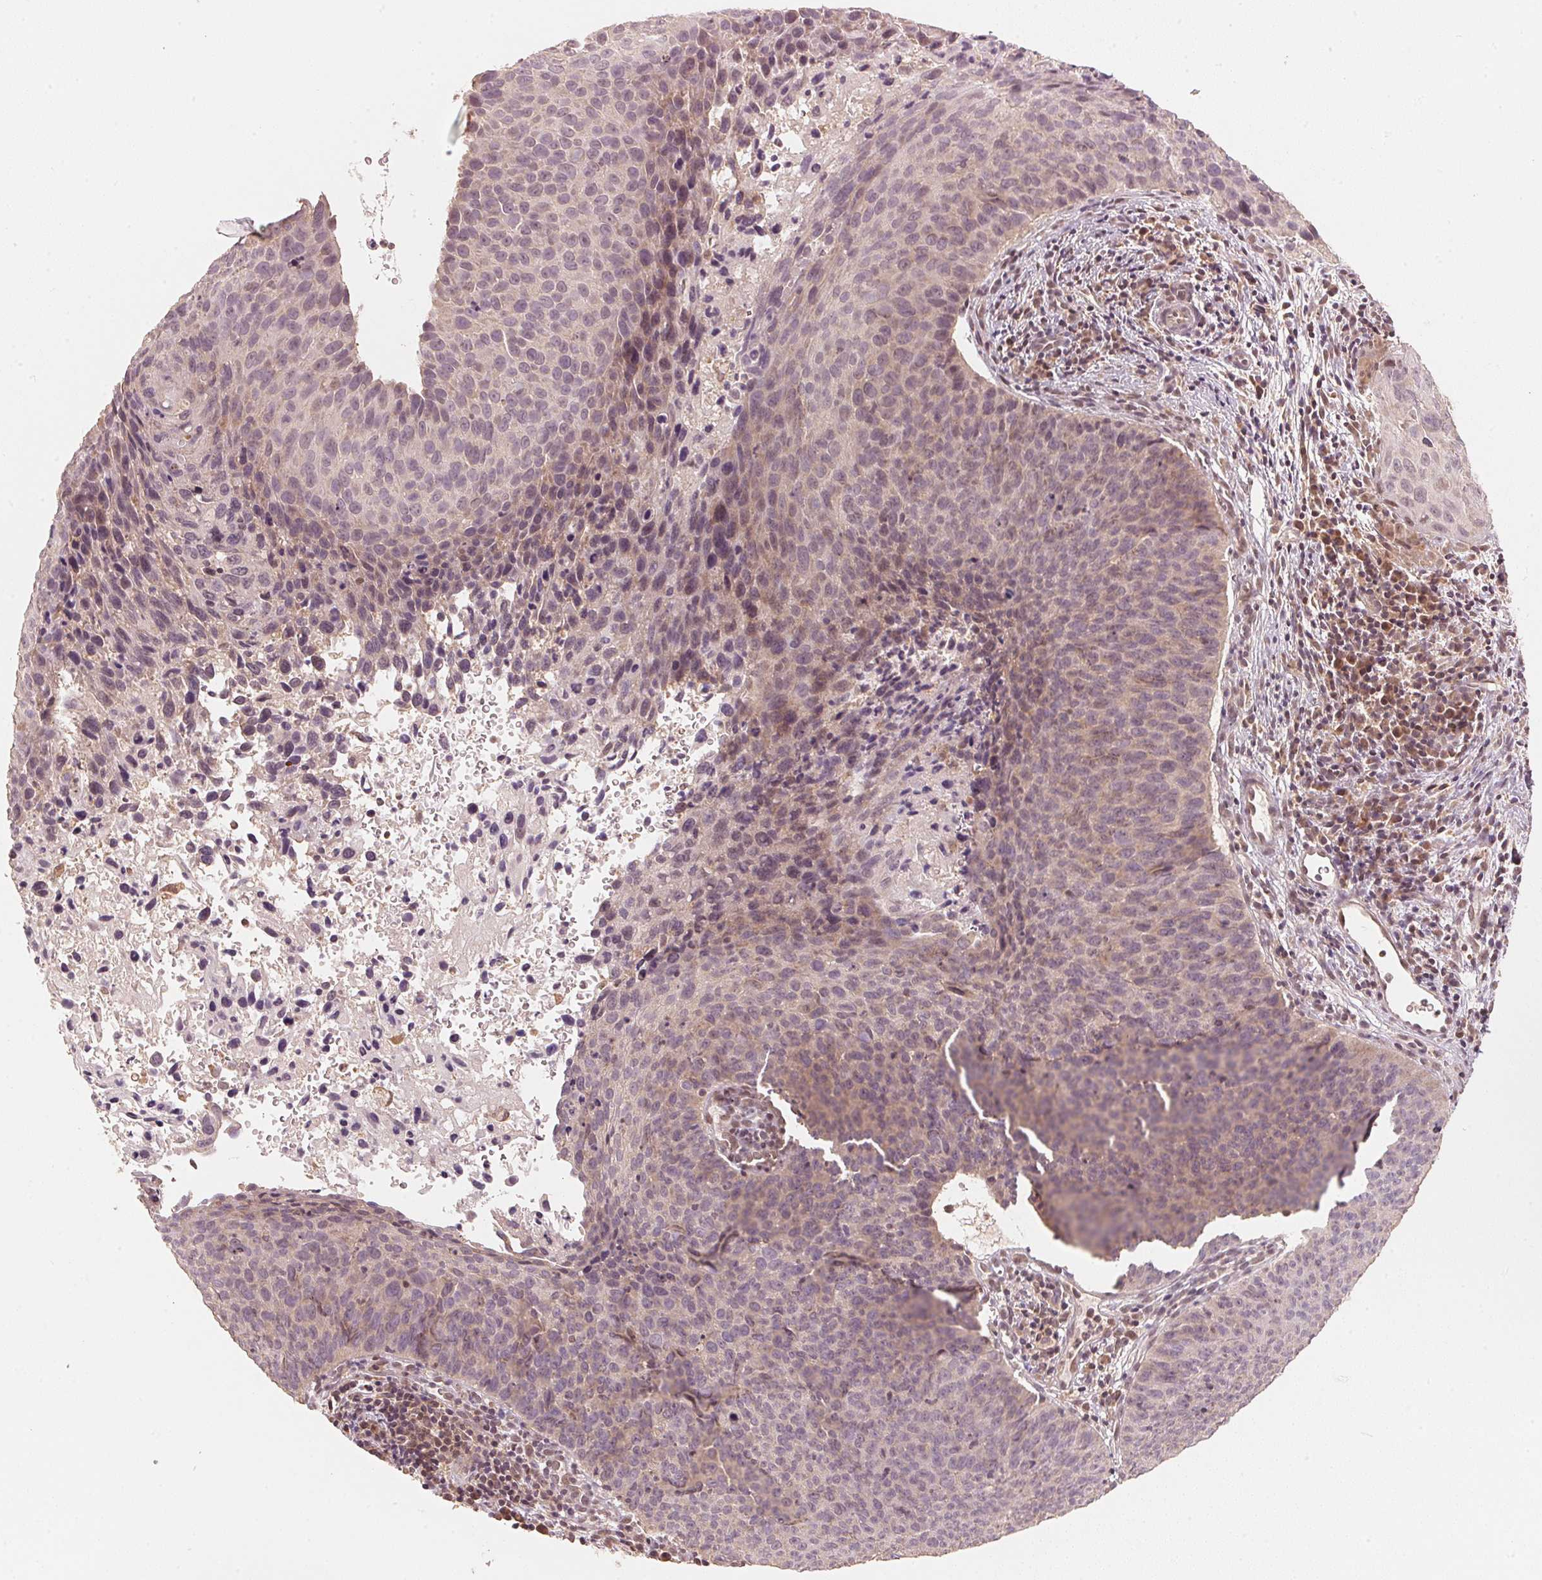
{"staining": {"intensity": "weak", "quantity": "25%-75%", "location": "cytoplasmic/membranous,nuclear"}, "tissue": "cervical cancer", "cell_type": "Tumor cells", "image_type": "cancer", "snomed": [{"axis": "morphology", "description": "Squamous cell carcinoma, NOS"}, {"axis": "topography", "description": "Cervix"}], "caption": "This micrograph exhibits cervical squamous cell carcinoma stained with immunohistochemistry (IHC) to label a protein in brown. The cytoplasmic/membranous and nuclear of tumor cells show weak positivity for the protein. Nuclei are counter-stained blue.", "gene": "C2orf73", "patient": {"sex": "female", "age": 35}}